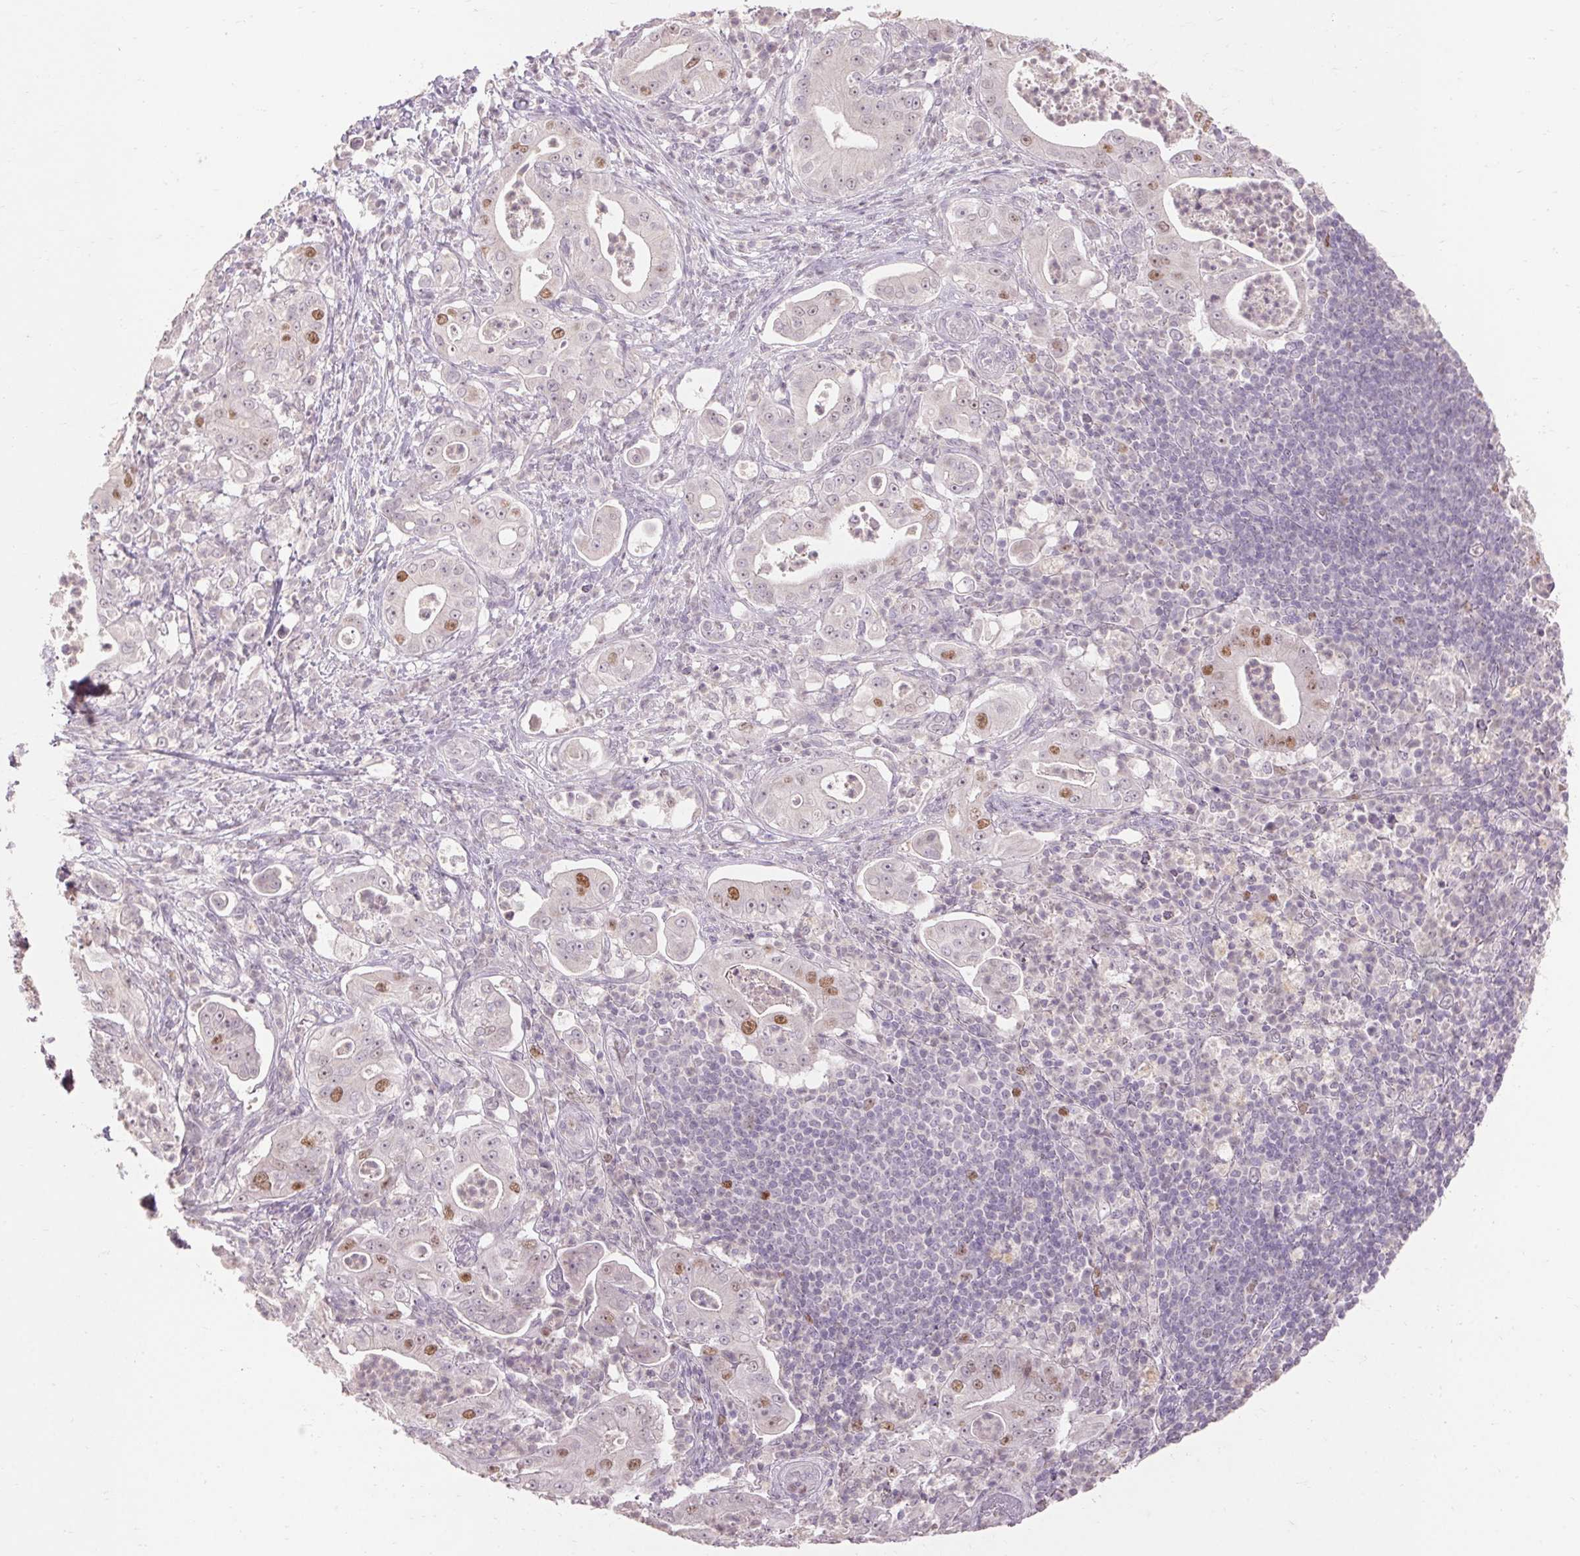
{"staining": {"intensity": "moderate", "quantity": "<25%", "location": "nuclear"}, "tissue": "pancreatic cancer", "cell_type": "Tumor cells", "image_type": "cancer", "snomed": [{"axis": "morphology", "description": "Adenocarcinoma, NOS"}, {"axis": "topography", "description": "Pancreas"}], "caption": "IHC of pancreatic adenocarcinoma demonstrates low levels of moderate nuclear positivity in approximately <25% of tumor cells.", "gene": "SKP2", "patient": {"sex": "male", "age": 71}}